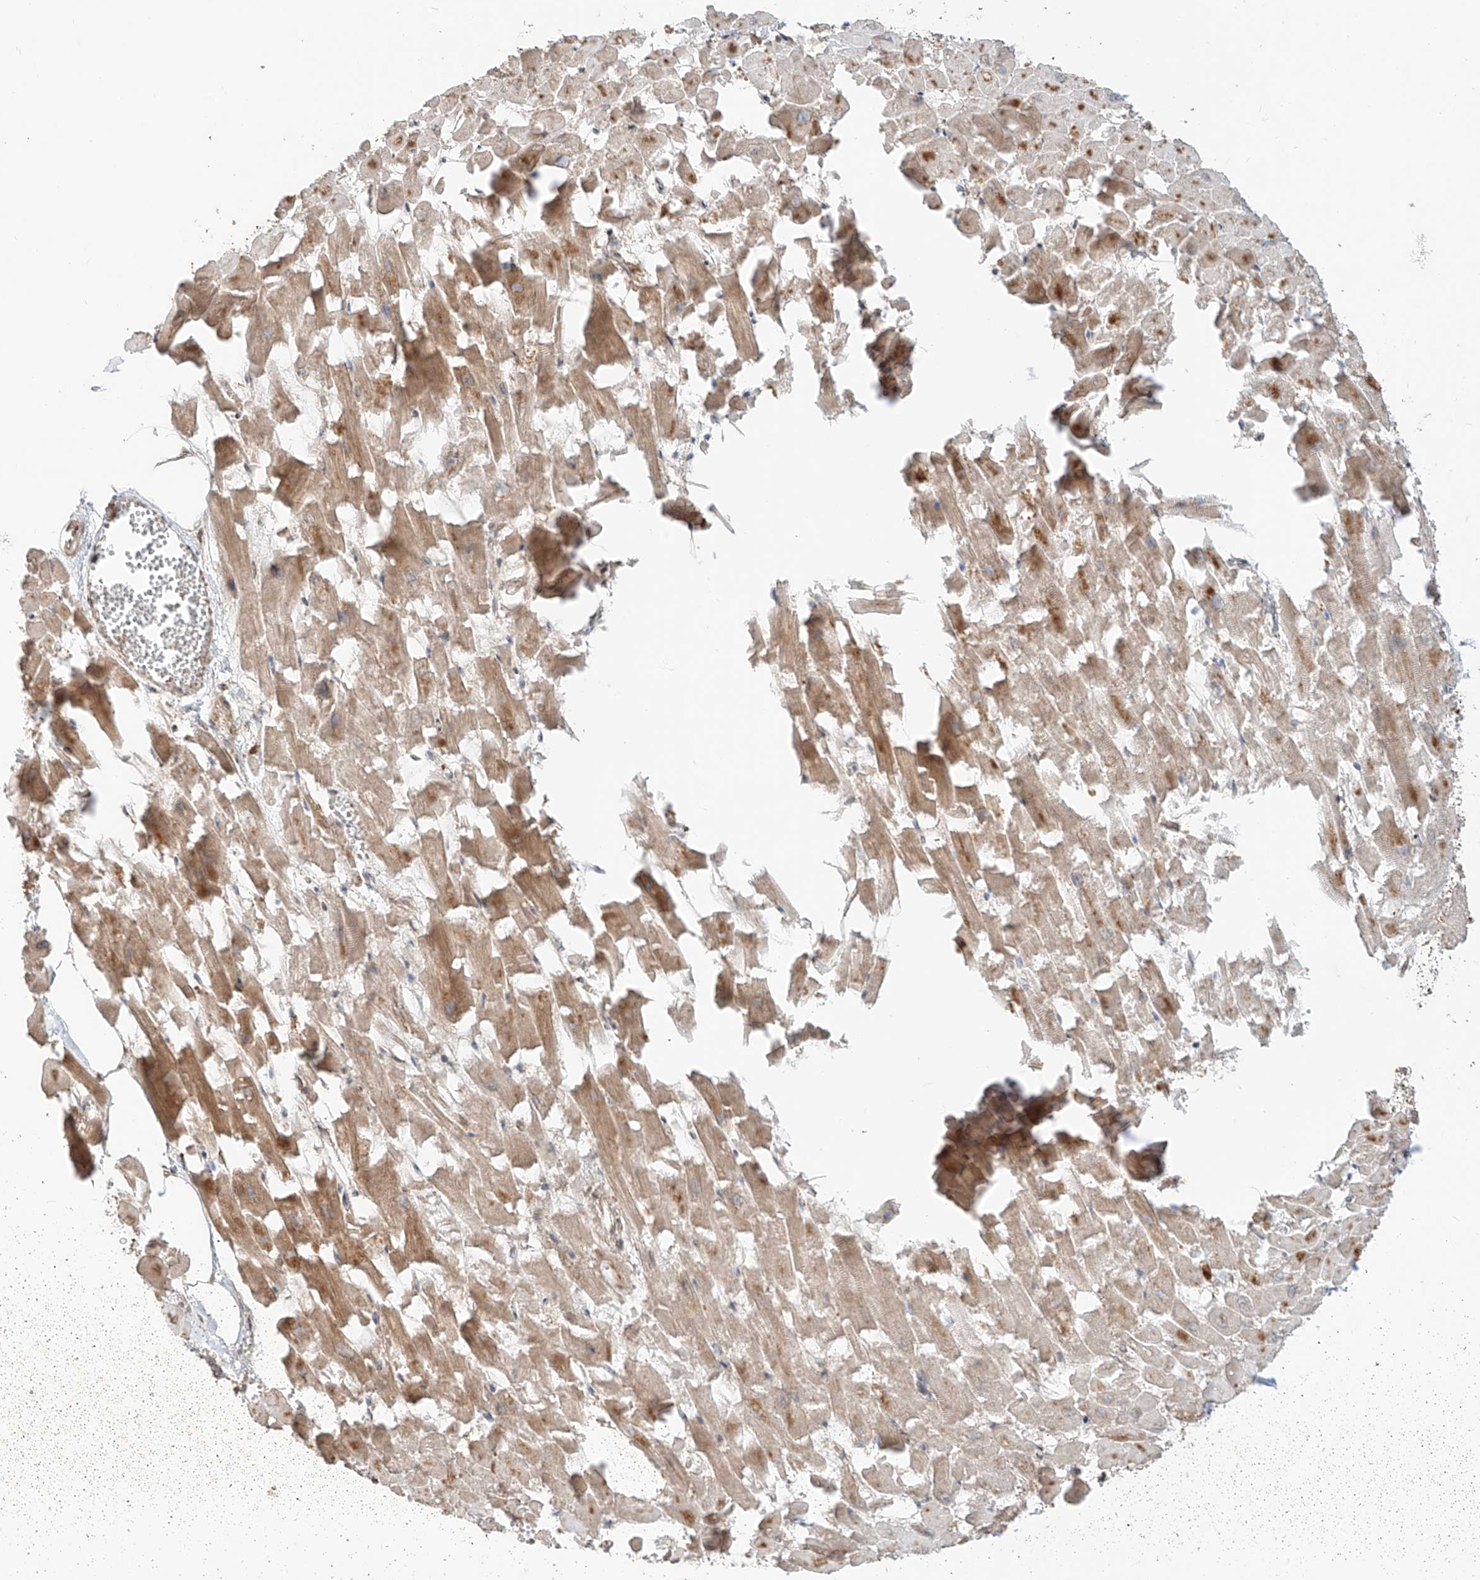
{"staining": {"intensity": "moderate", "quantity": "25%-75%", "location": "cytoplasmic/membranous"}, "tissue": "heart muscle", "cell_type": "Cardiomyocytes", "image_type": "normal", "snomed": [{"axis": "morphology", "description": "Normal tissue, NOS"}, {"axis": "topography", "description": "Heart"}], "caption": "IHC of normal human heart muscle exhibits medium levels of moderate cytoplasmic/membranous expression in about 25%-75% of cardiomyocytes.", "gene": "CEP162", "patient": {"sex": "female", "age": 64}}